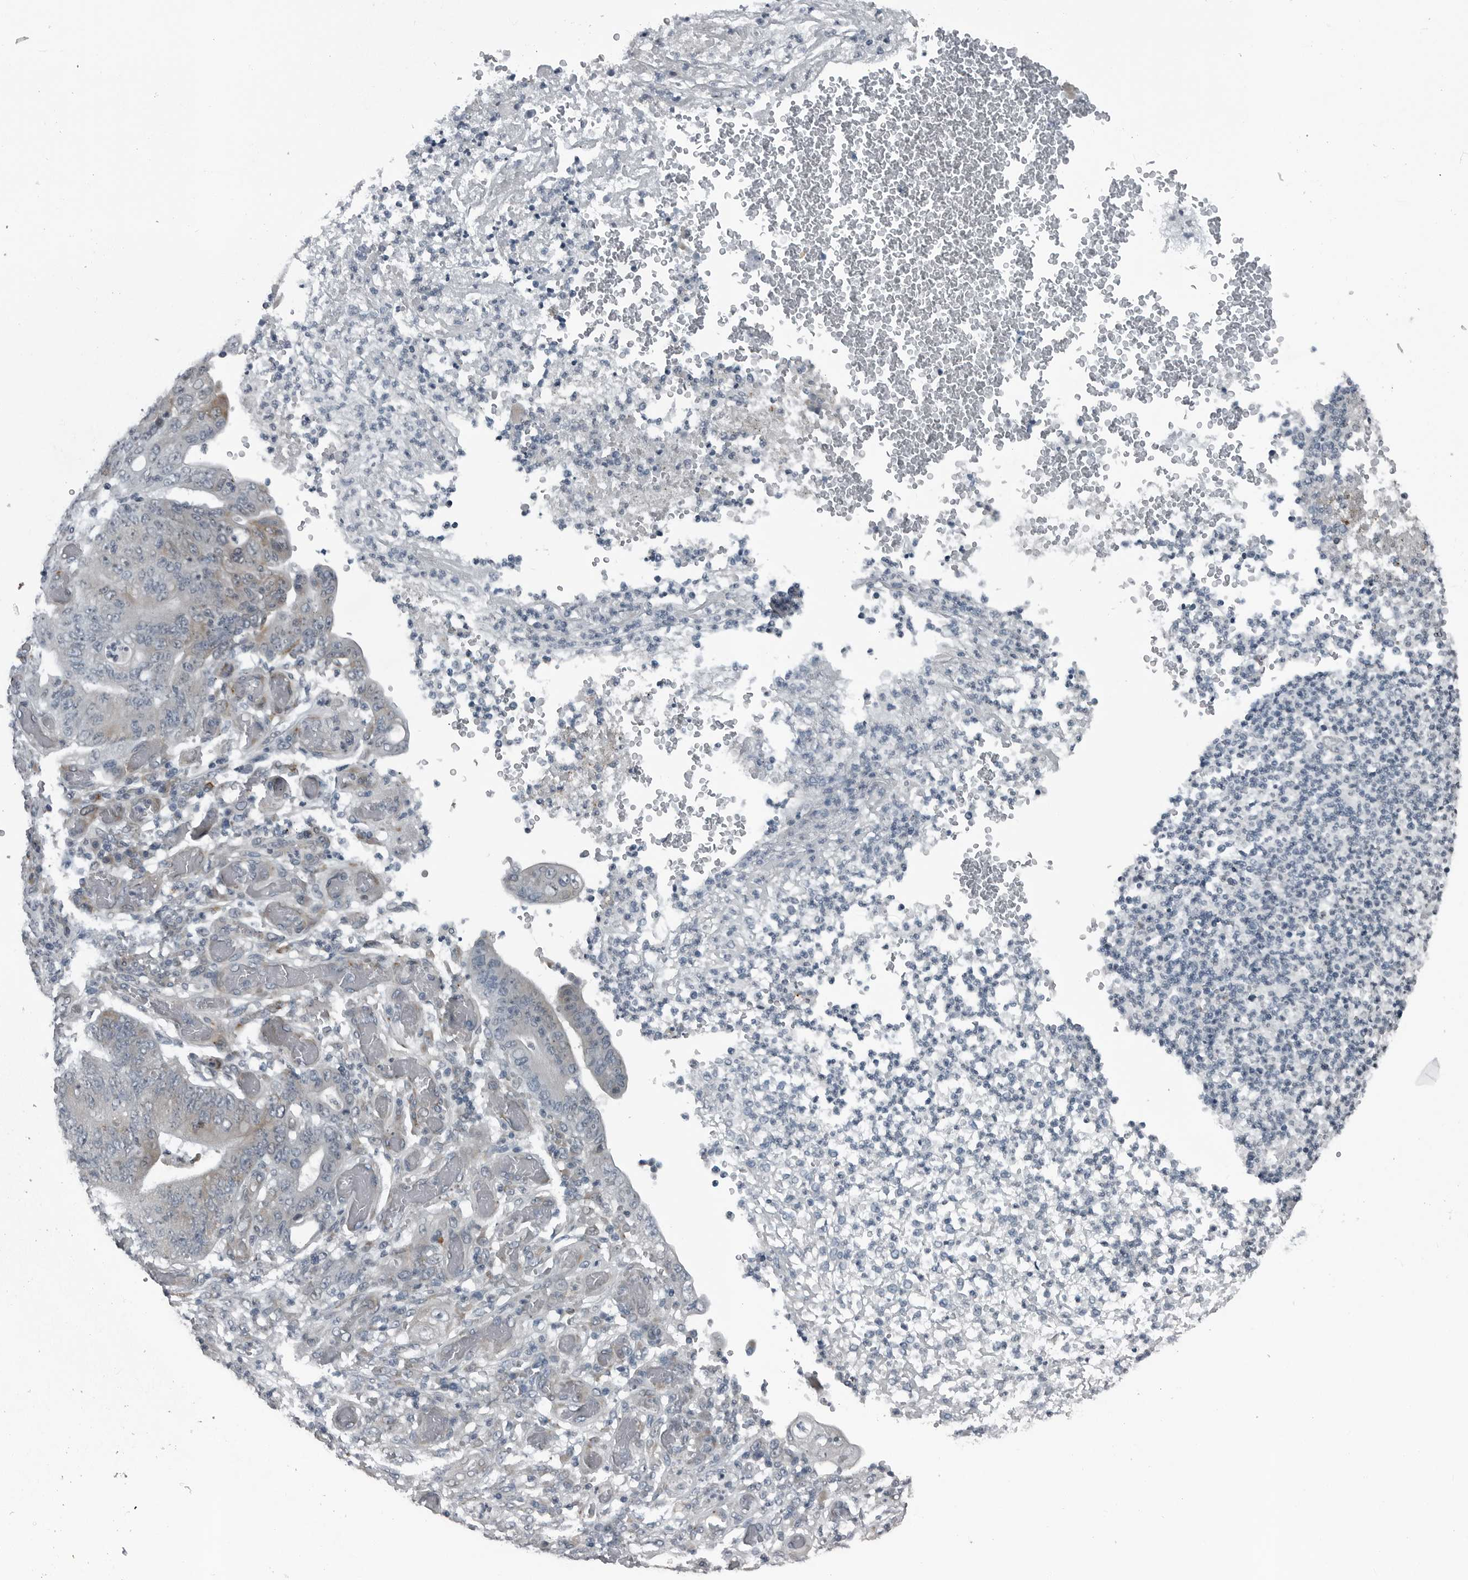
{"staining": {"intensity": "negative", "quantity": "none", "location": "none"}, "tissue": "stomach cancer", "cell_type": "Tumor cells", "image_type": "cancer", "snomed": [{"axis": "morphology", "description": "Adenocarcinoma, NOS"}, {"axis": "topography", "description": "Stomach"}], "caption": "Immunohistochemistry image of neoplastic tissue: stomach adenocarcinoma stained with DAB shows no significant protein expression in tumor cells.", "gene": "DNAAF11", "patient": {"sex": "female", "age": 73}}